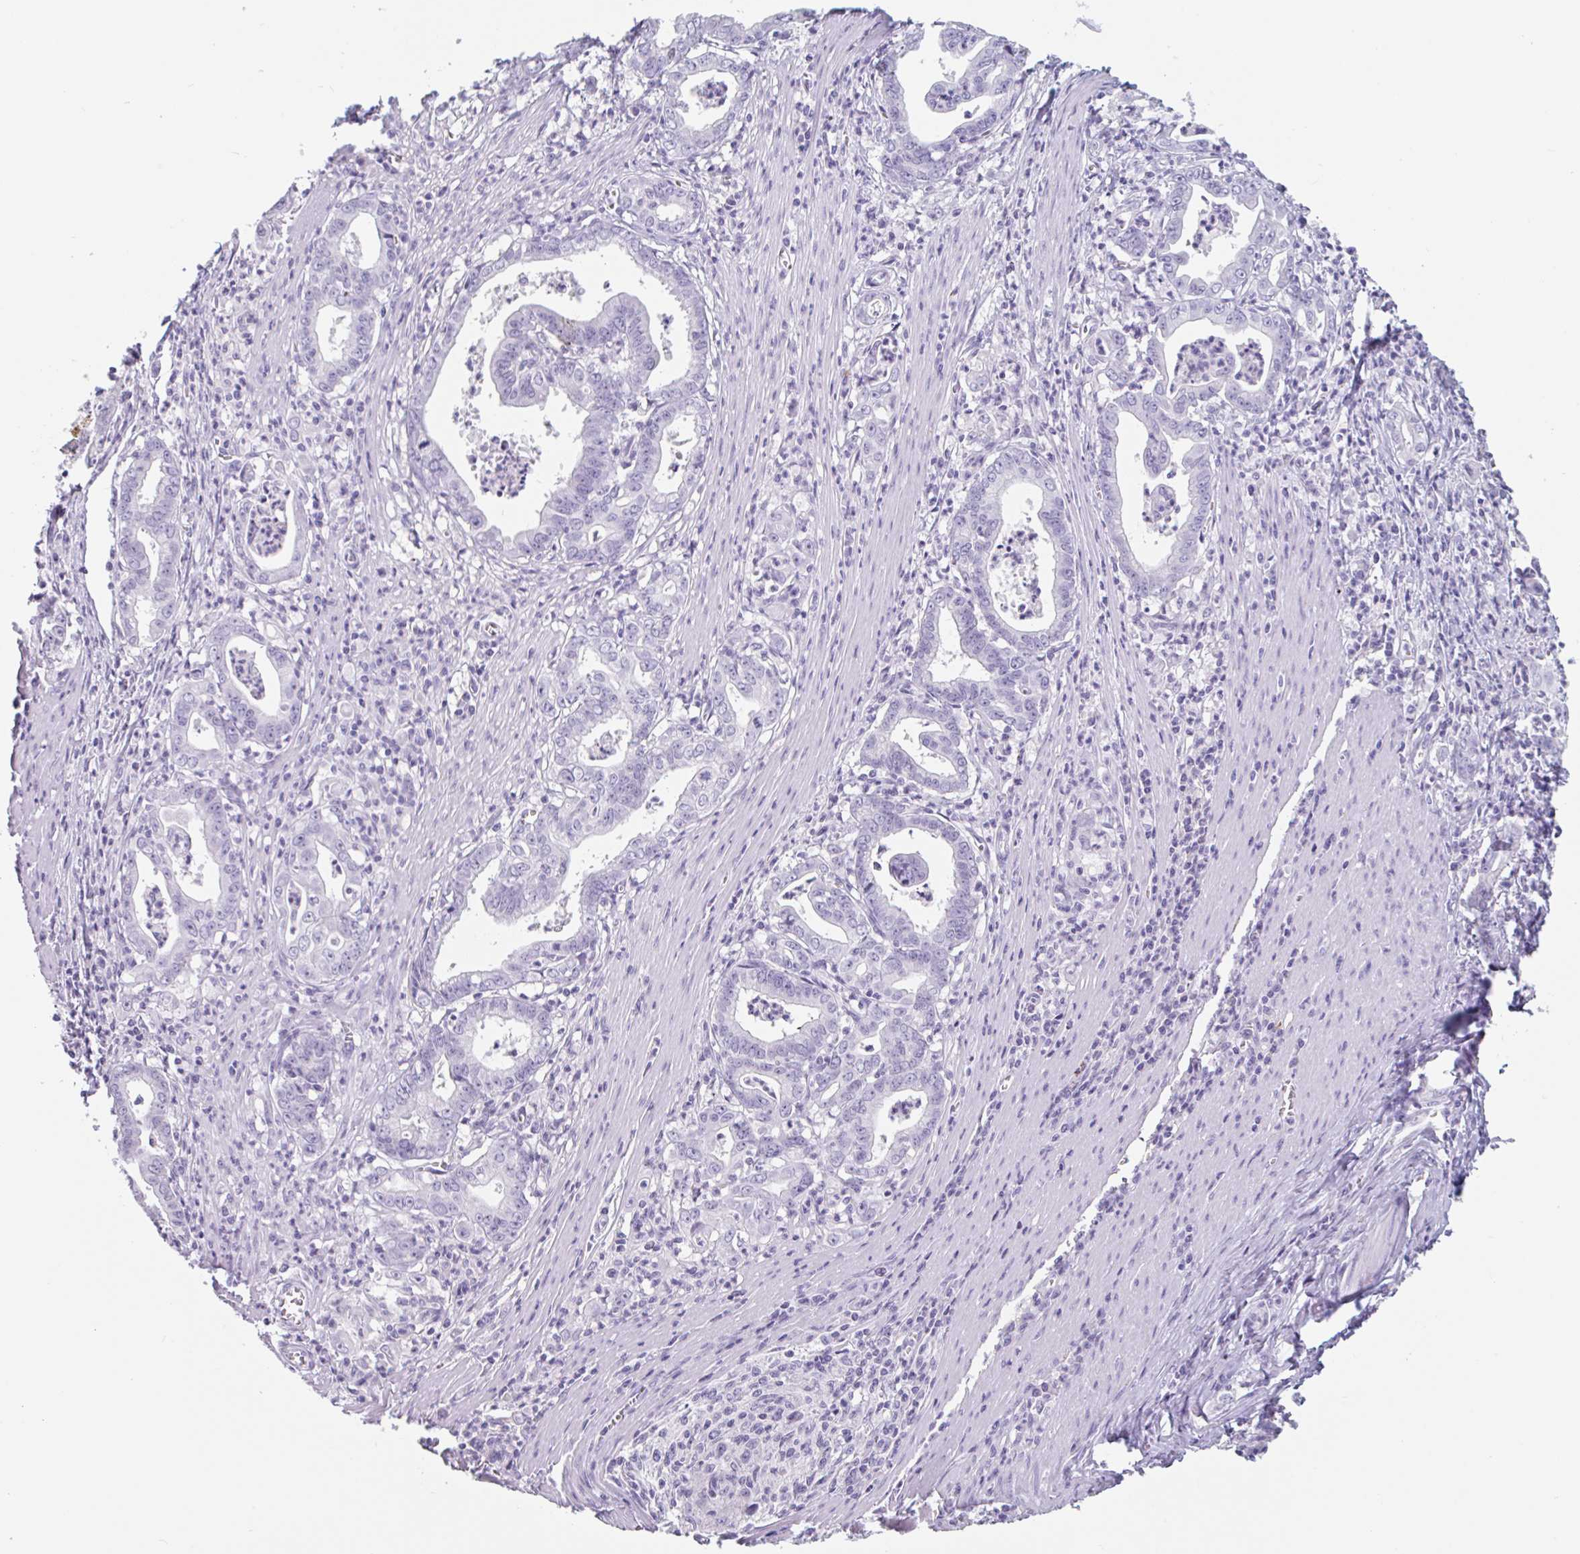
{"staining": {"intensity": "negative", "quantity": "none", "location": "none"}, "tissue": "stomach cancer", "cell_type": "Tumor cells", "image_type": "cancer", "snomed": [{"axis": "morphology", "description": "Adenocarcinoma, NOS"}, {"axis": "topography", "description": "Stomach, upper"}], "caption": "This is an IHC micrograph of stomach cancer. There is no staining in tumor cells.", "gene": "EMC4", "patient": {"sex": "female", "age": 79}}